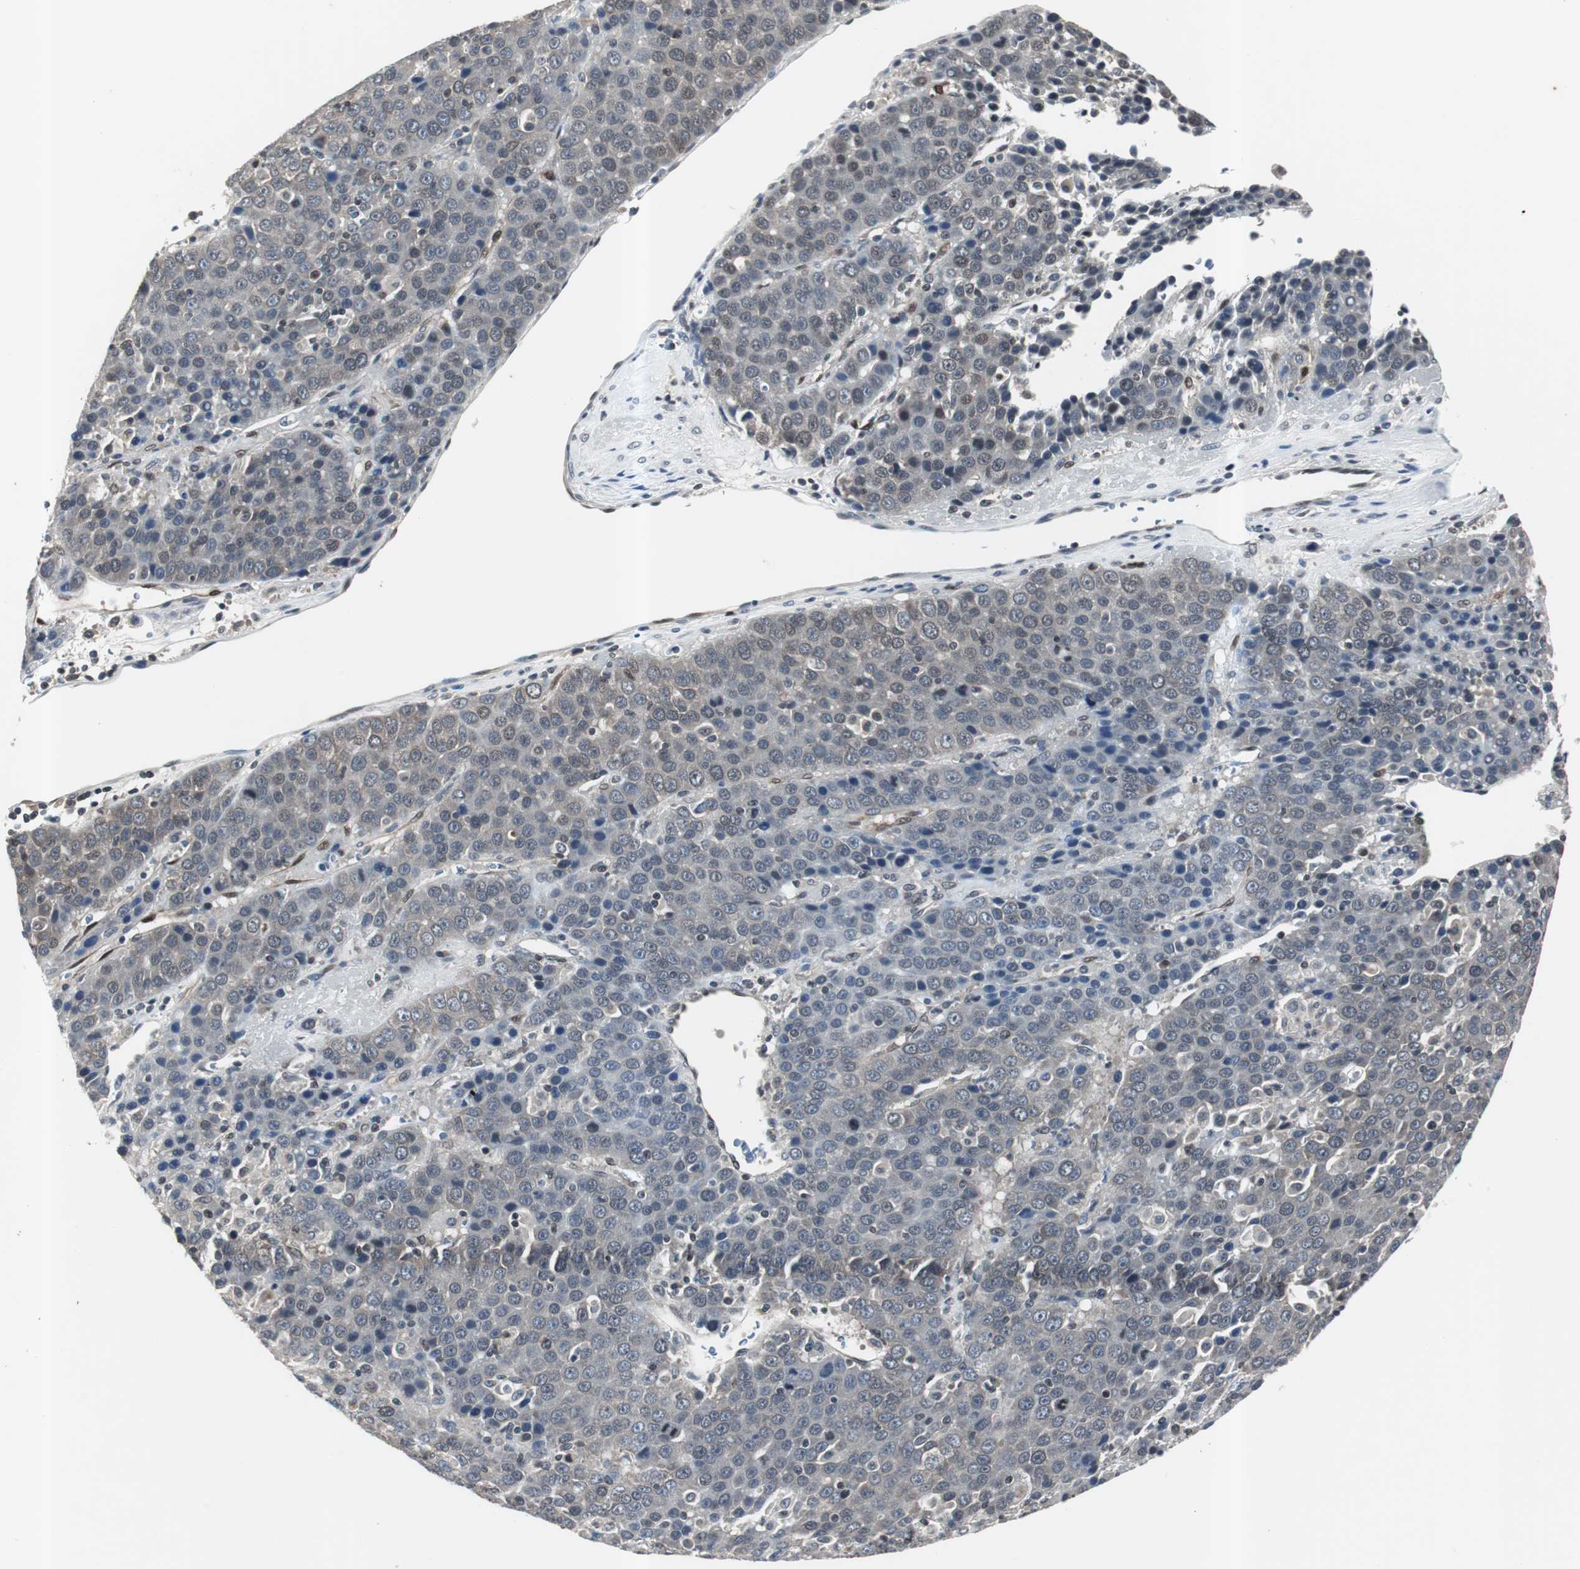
{"staining": {"intensity": "negative", "quantity": "none", "location": "none"}, "tissue": "liver cancer", "cell_type": "Tumor cells", "image_type": "cancer", "snomed": [{"axis": "morphology", "description": "Carcinoma, Hepatocellular, NOS"}, {"axis": "topography", "description": "Liver"}], "caption": "Immunohistochemistry (IHC) micrograph of neoplastic tissue: liver cancer (hepatocellular carcinoma) stained with DAB (3,3'-diaminobenzidine) exhibits no significant protein expression in tumor cells.", "gene": "SMAD1", "patient": {"sex": "female", "age": 53}}